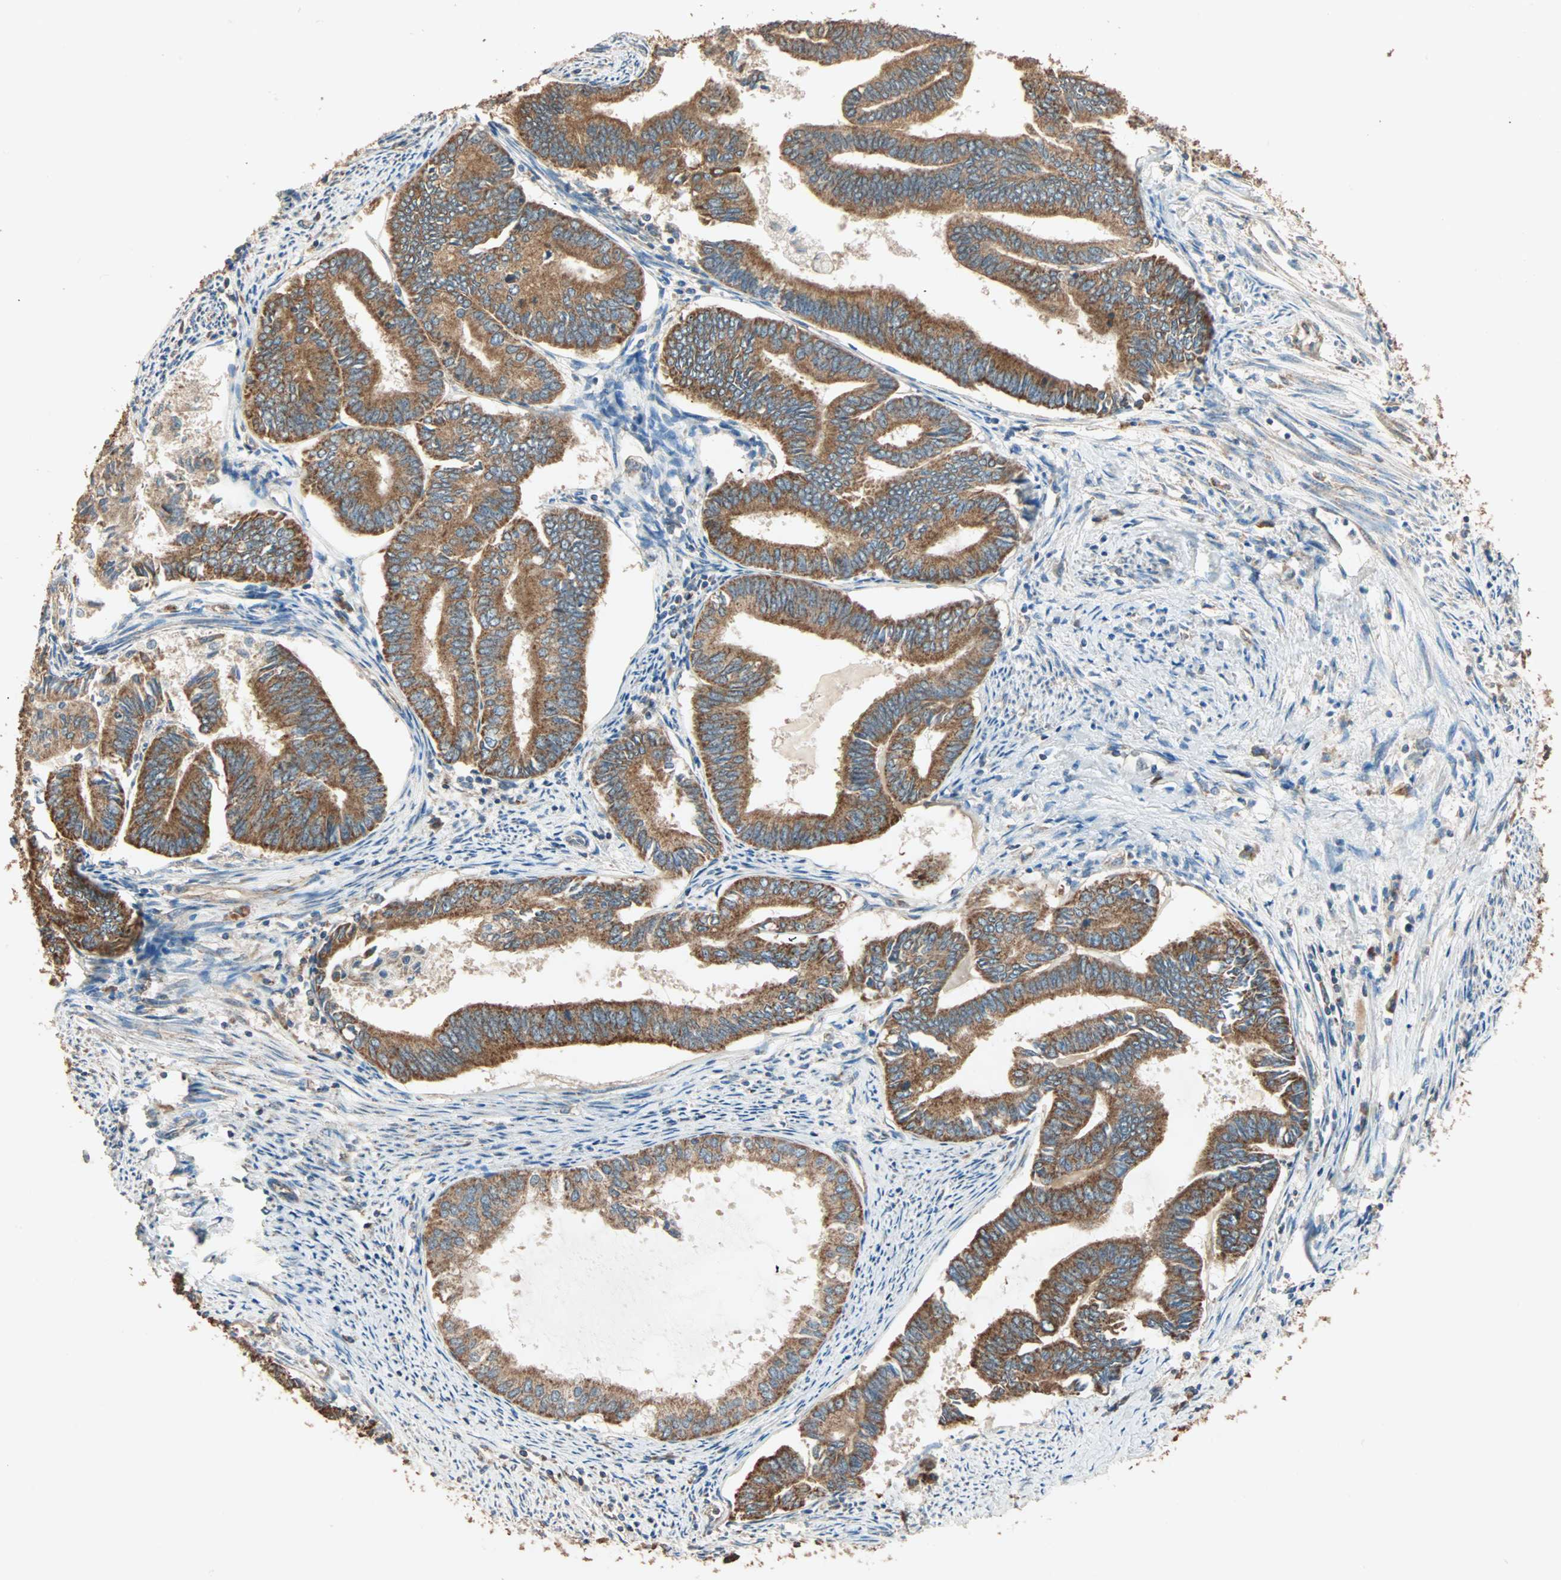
{"staining": {"intensity": "strong", "quantity": ">75%", "location": "cytoplasmic/membranous"}, "tissue": "endometrial cancer", "cell_type": "Tumor cells", "image_type": "cancer", "snomed": [{"axis": "morphology", "description": "Adenocarcinoma, NOS"}, {"axis": "topography", "description": "Endometrium"}], "caption": "High-power microscopy captured an IHC image of endometrial adenocarcinoma, revealing strong cytoplasmic/membranous positivity in about >75% of tumor cells.", "gene": "EIF4G2", "patient": {"sex": "female", "age": 86}}